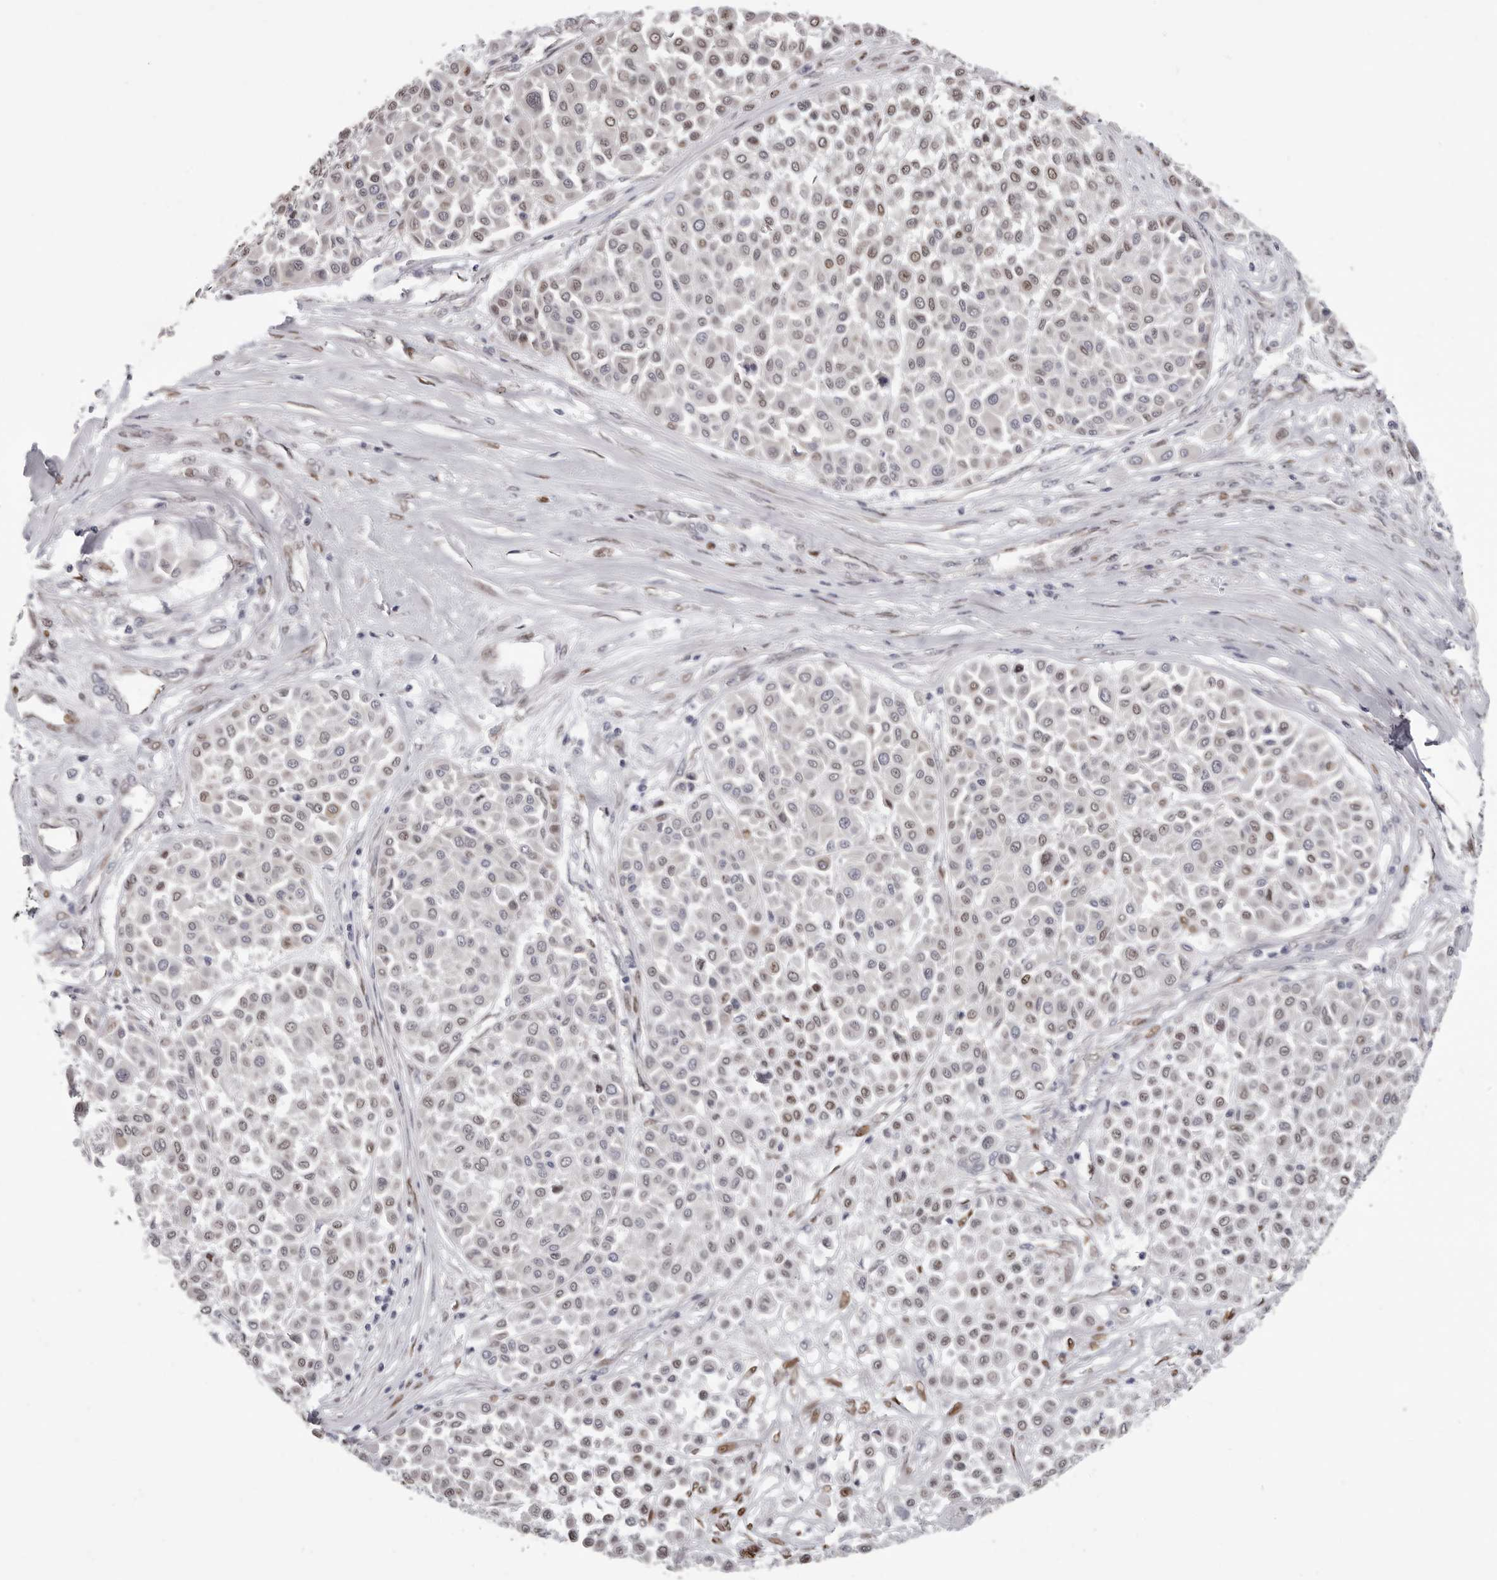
{"staining": {"intensity": "weak", "quantity": "25%-75%", "location": "nuclear"}, "tissue": "melanoma", "cell_type": "Tumor cells", "image_type": "cancer", "snomed": [{"axis": "morphology", "description": "Malignant melanoma, Metastatic site"}, {"axis": "topography", "description": "Soft tissue"}], "caption": "This micrograph demonstrates IHC staining of melanoma, with low weak nuclear expression in about 25%-75% of tumor cells.", "gene": "SRP19", "patient": {"sex": "male", "age": 41}}